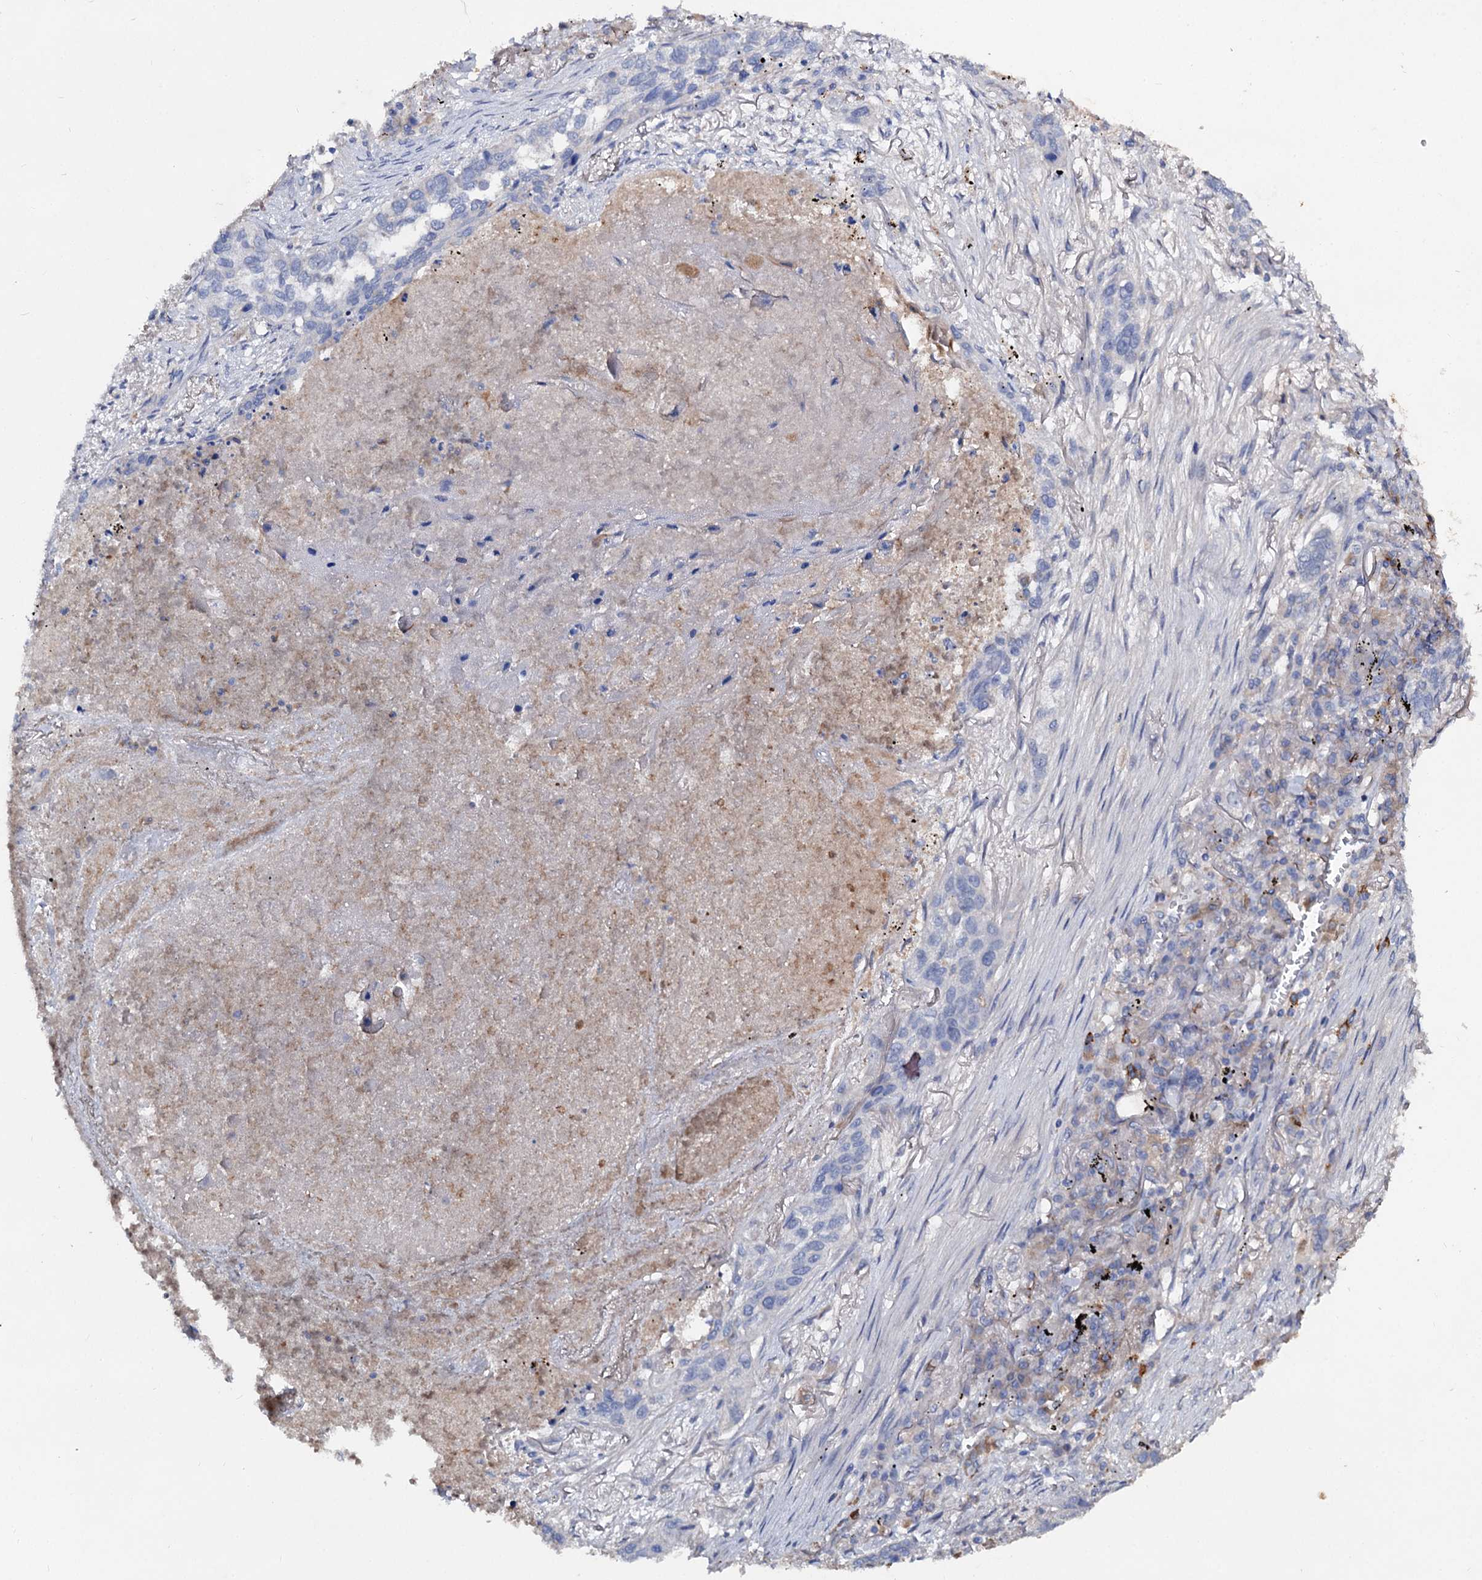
{"staining": {"intensity": "negative", "quantity": "none", "location": "none"}, "tissue": "lung cancer", "cell_type": "Tumor cells", "image_type": "cancer", "snomed": [{"axis": "morphology", "description": "Squamous cell carcinoma, NOS"}, {"axis": "topography", "description": "Lung"}], "caption": "Tumor cells show no significant expression in lung cancer. (DAB (3,3'-diaminobenzidine) immunohistochemistry, high magnification).", "gene": "HVCN1", "patient": {"sex": "female", "age": 63}}